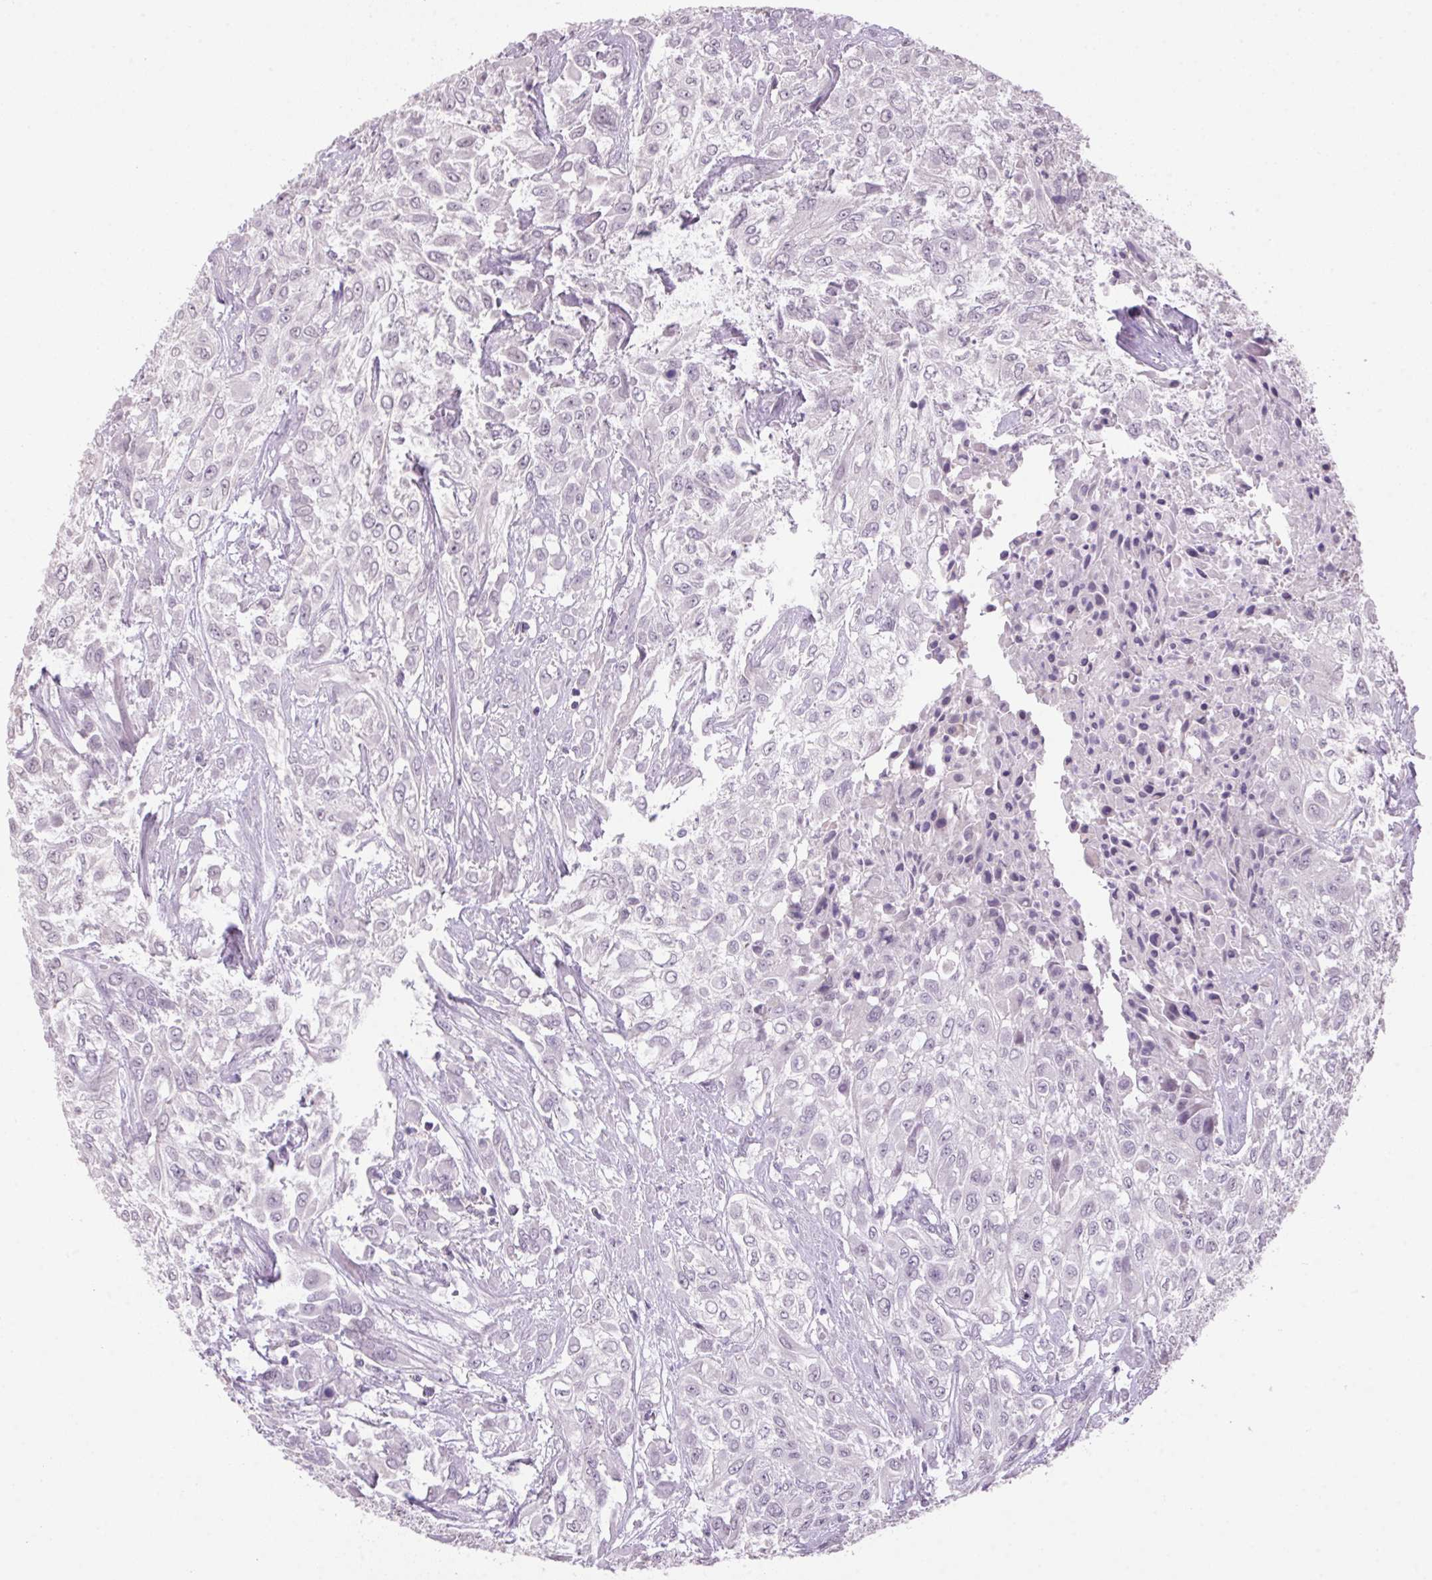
{"staining": {"intensity": "negative", "quantity": "none", "location": "none"}, "tissue": "urothelial cancer", "cell_type": "Tumor cells", "image_type": "cancer", "snomed": [{"axis": "morphology", "description": "Urothelial carcinoma, High grade"}, {"axis": "topography", "description": "Urinary bladder"}], "caption": "An IHC photomicrograph of urothelial carcinoma (high-grade) is shown. There is no staining in tumor cells of urothelial carcinoma (high-grade).", "gene": "VWA3B", "patient": {"sex": "male", "age": 57}}